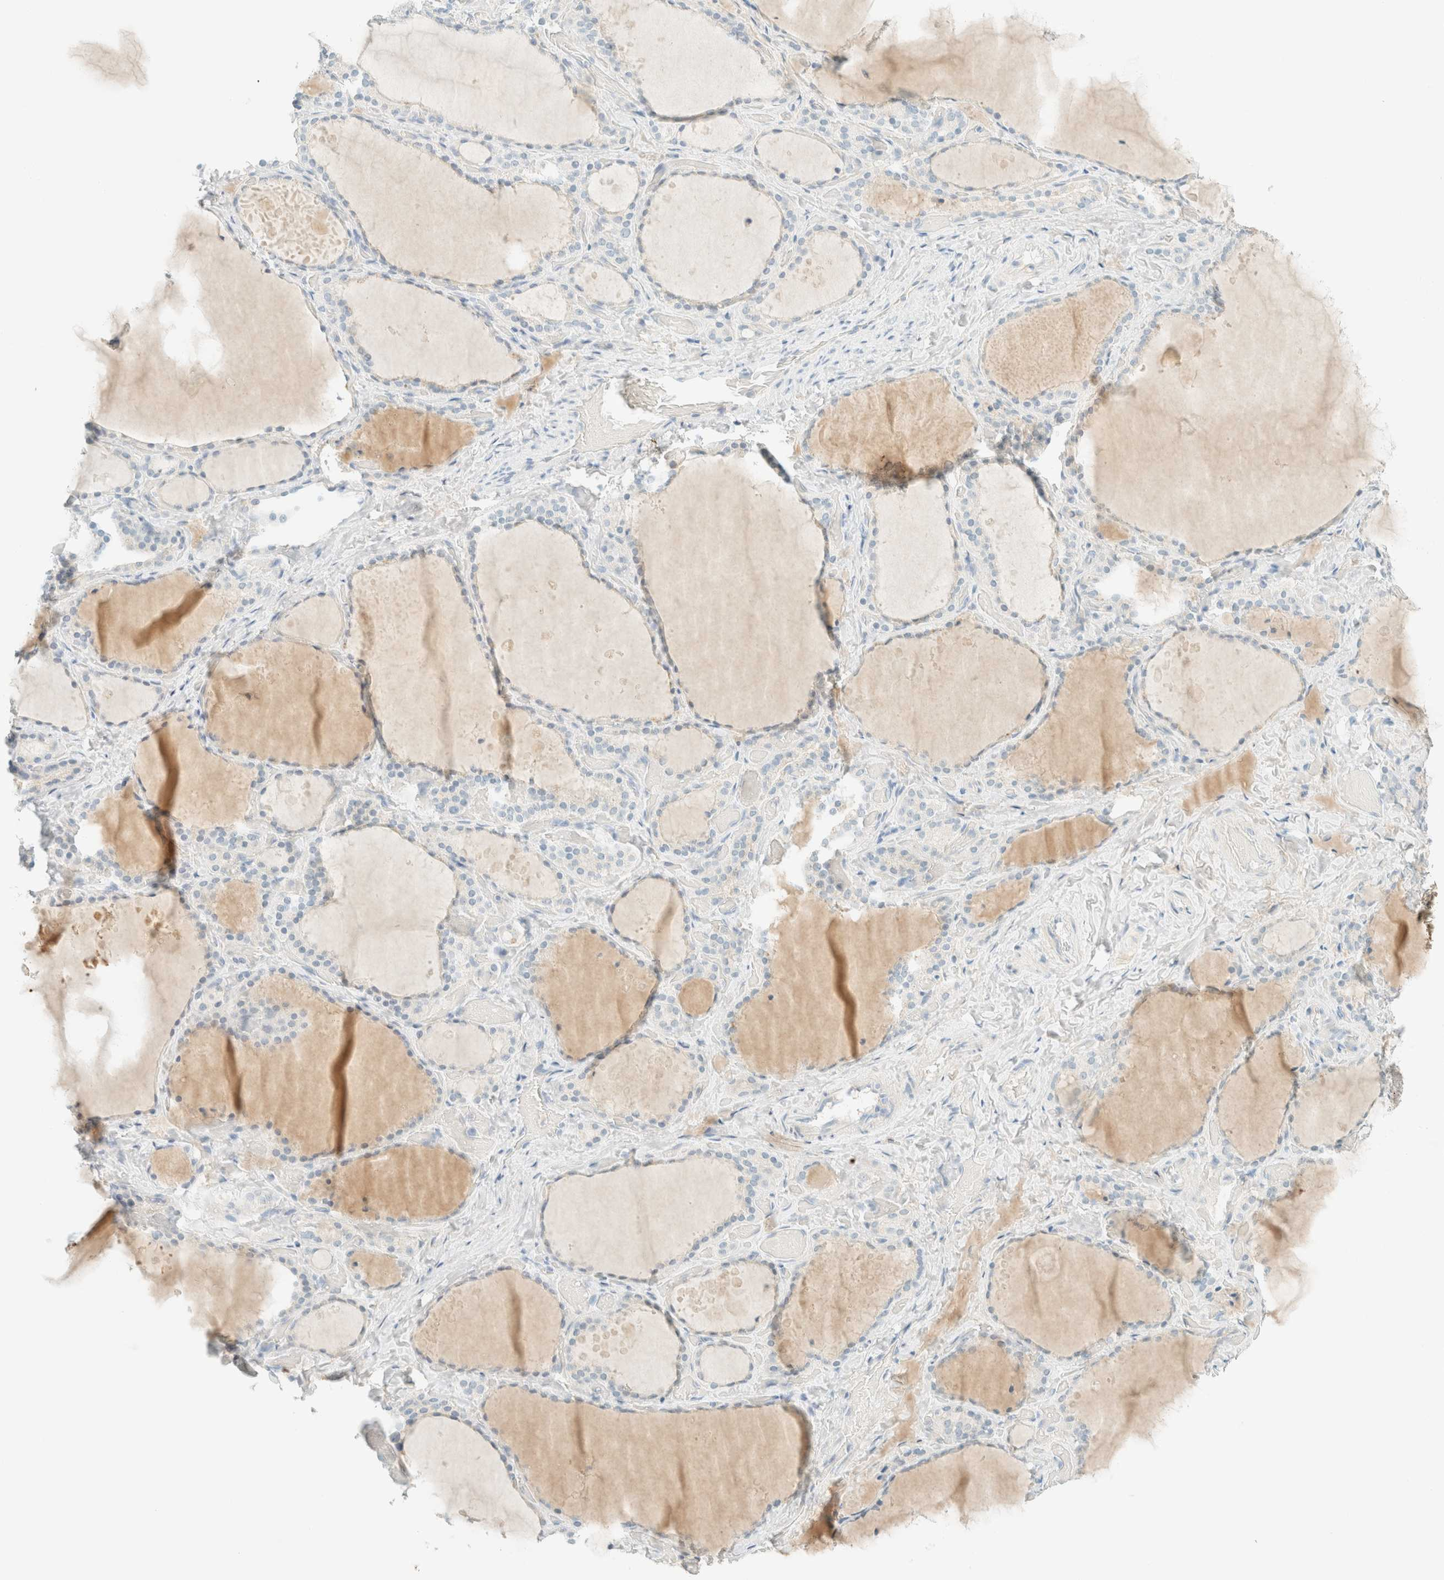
{"staining": {"intensity": "negative", "quantity": "none", "location": "none"}, "tissue": "thyroid gland", "cell_type": "Glandular cells", "image_type": "normal", "snomed": [{"axis": "morphology", "description": "Normal tissue, NOS"}, {"axis": "topography", "description": "Thyroid gland"}], "caption": "IHC micrograph of normal human thyroid gland stained for a protein (brown), which demonstrates no expression in glandular cells. (Stains: DAB immunohistochemistry (IHC) with hematoxylin counter stain, Microscopy: brightfield microscopy at high magnification).", "gene": "GPA33", "patient": {"sex": "female", "age": 44}}